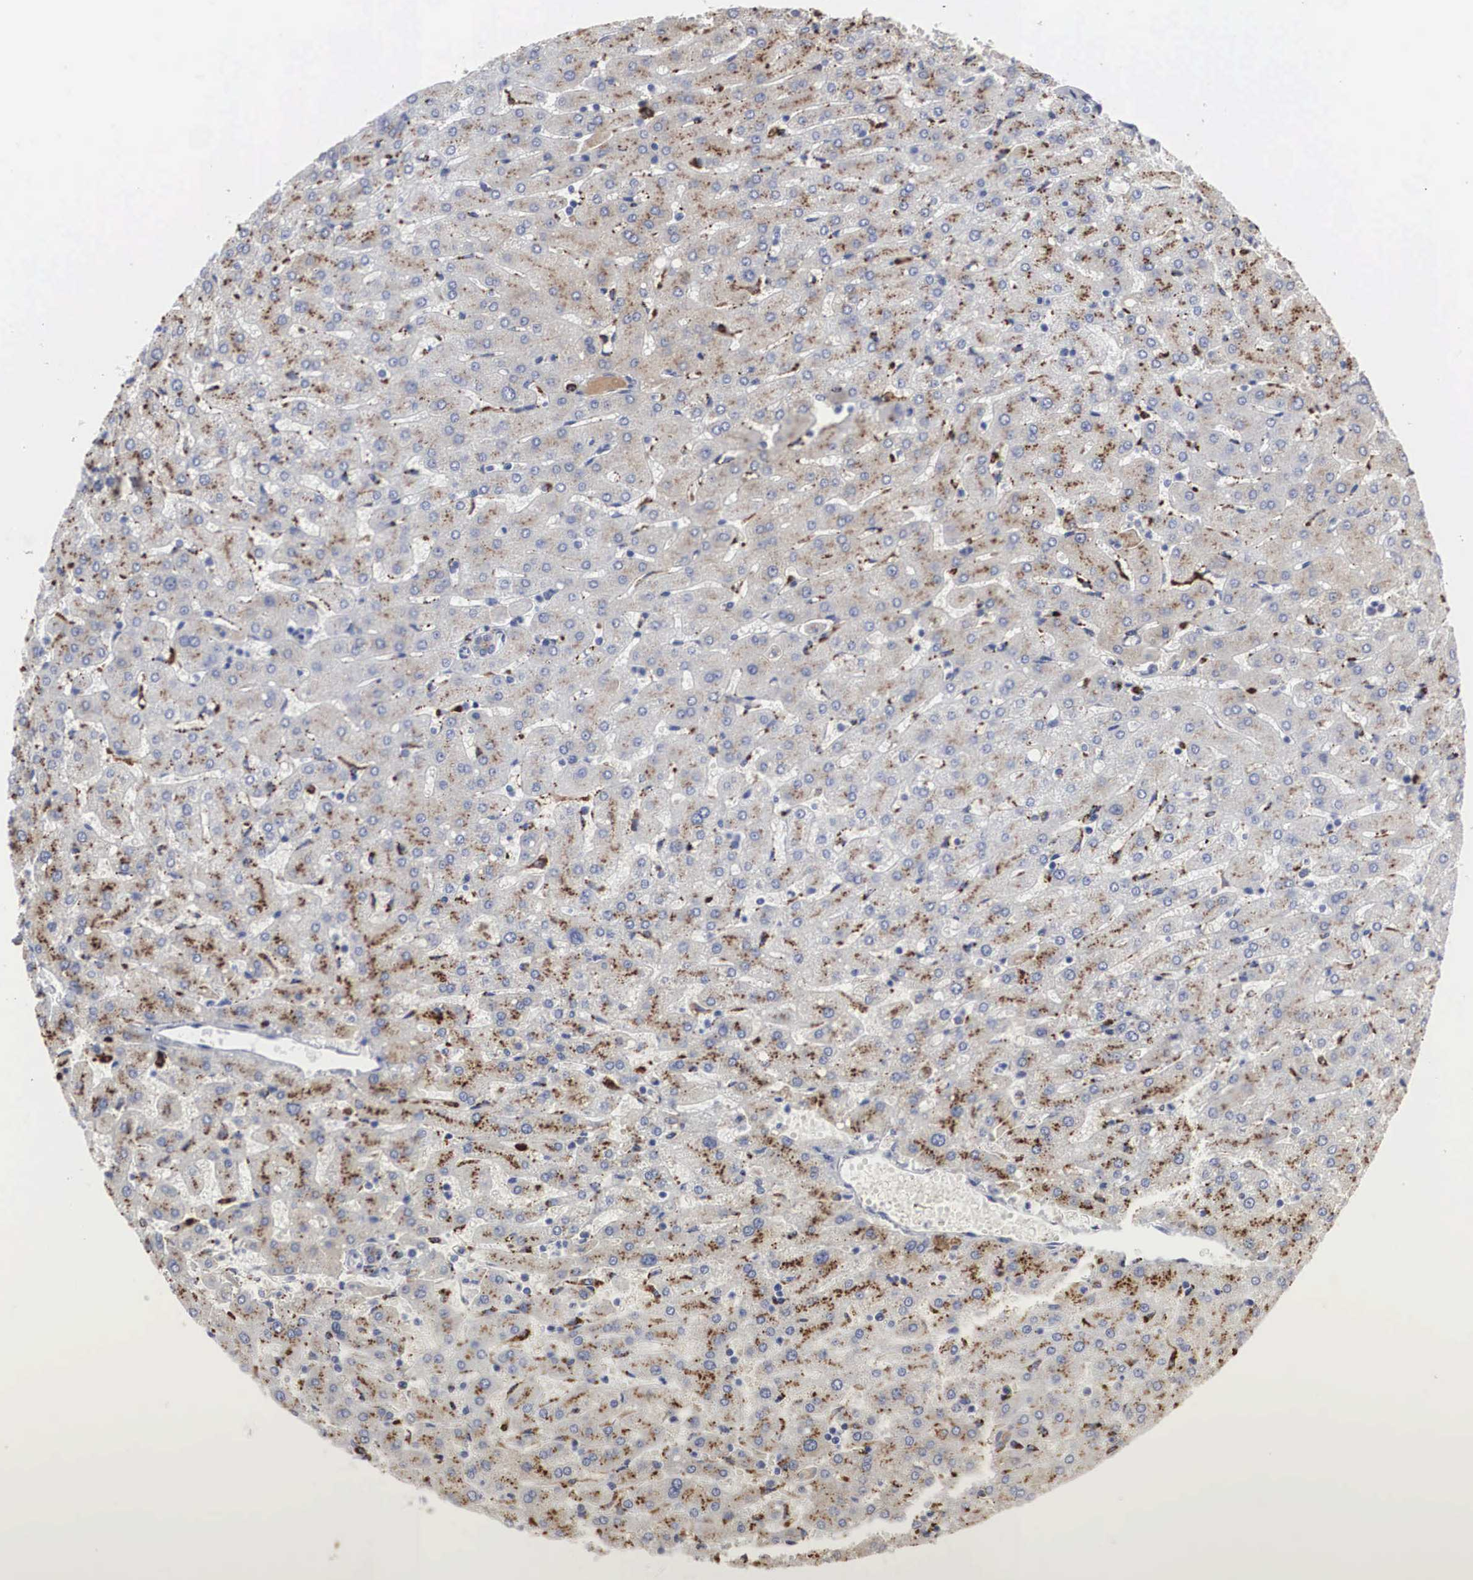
{"staining": {"intensity": "moderate", "quantity": ">75%", "location": "cytoplasmic/membranous"}, "tissue": "liver", "cell_type": "Cholangiocytes", "image_type": "normal", "snomed": [{"axis": "morphology", "description": "Normal tissue, NOS"}, {"axis": "topography", "description": "Liver"}], "caption": "Protein expression analysis of unremarkable human liver reveals moderate cytoplasmic/membranous staining in about >75% of cholangiocytes.", "gene": "LGALS3BP", "patient": {"sex": "female", "age": 30}}